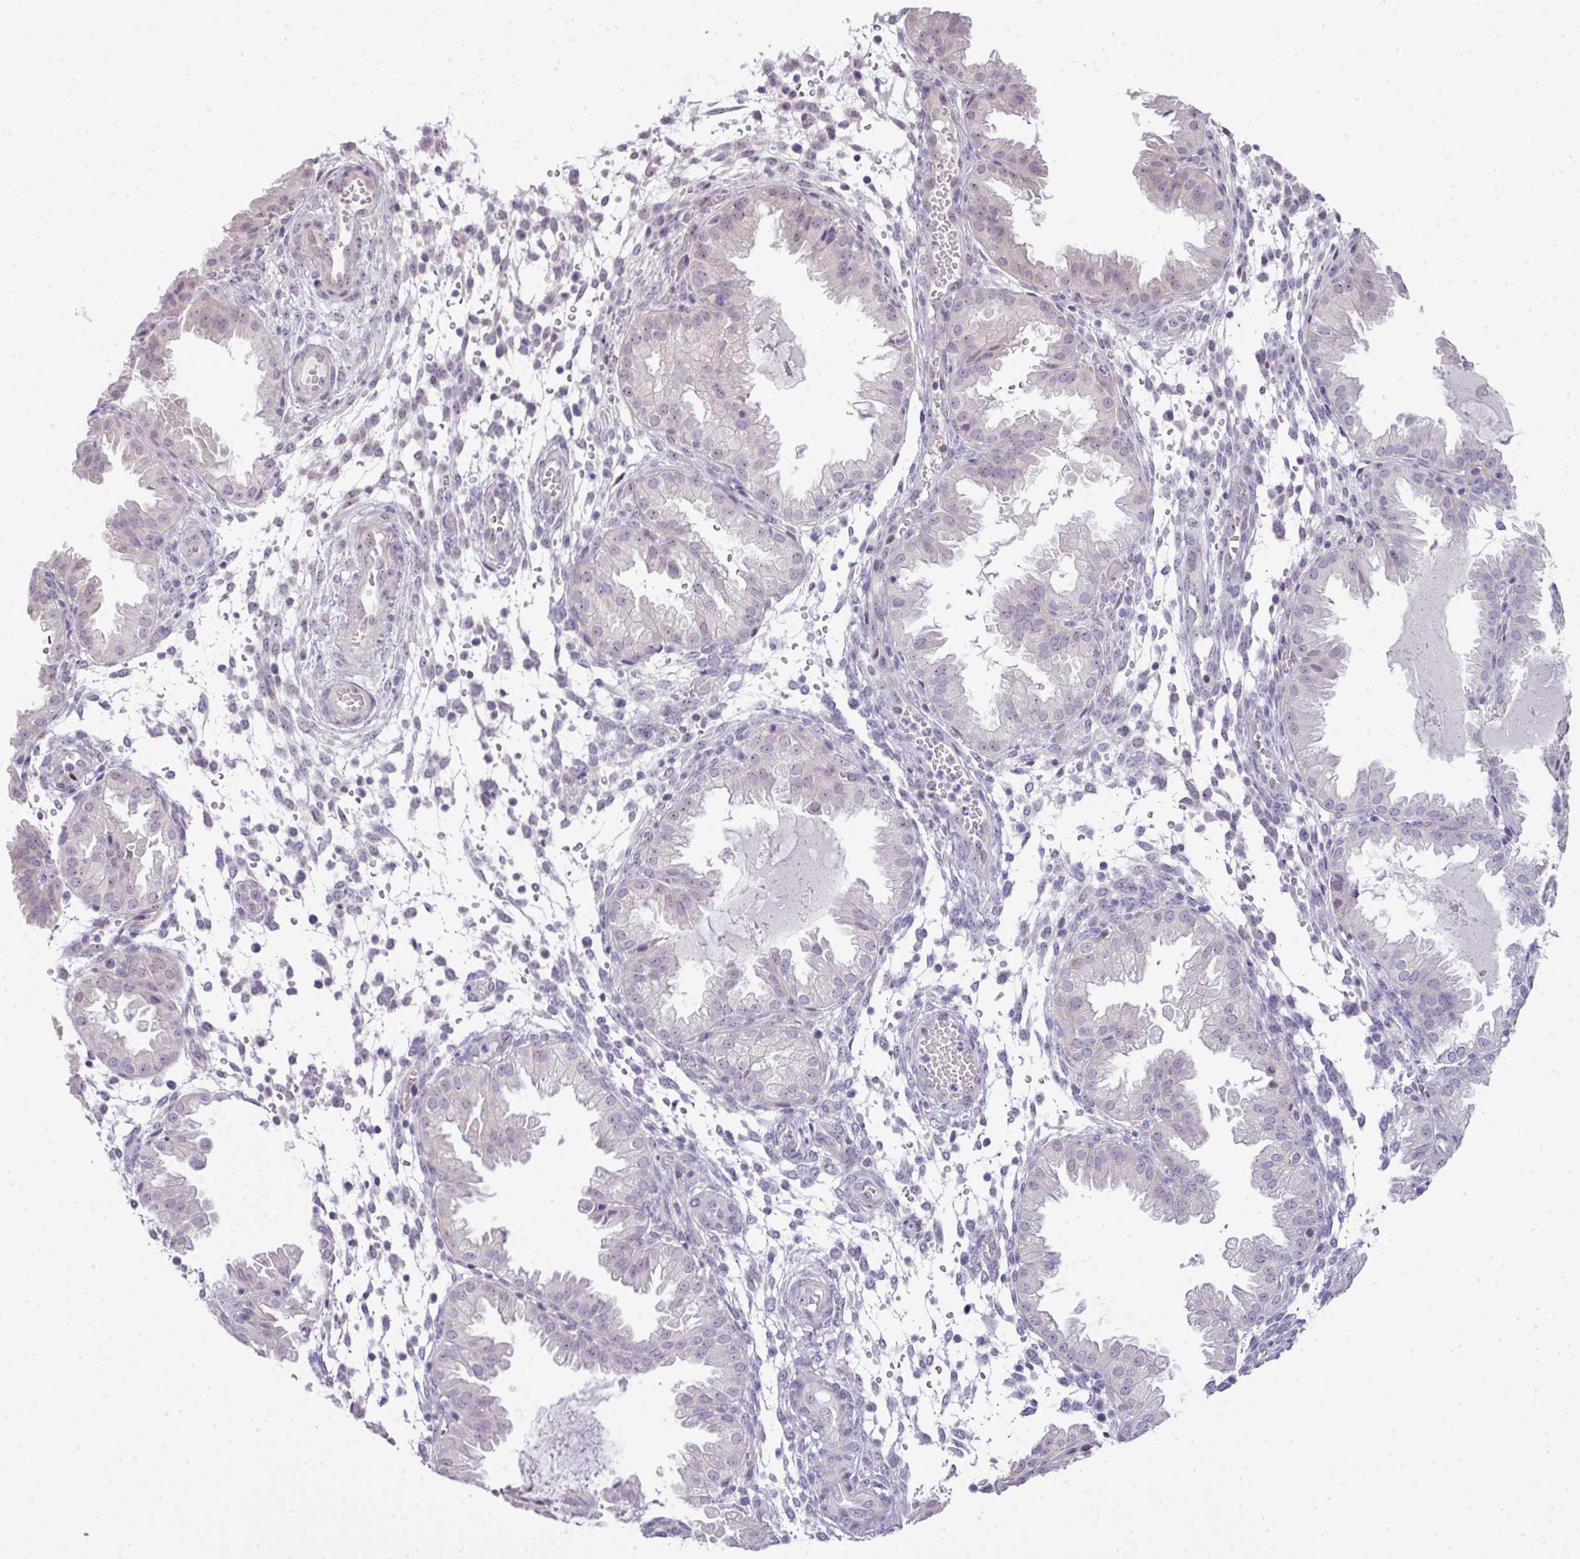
{"staining": {"intensity": "negative", "quantity": "none", "location": "none"}, "tissue": "endometrium", "cell_type": "Cells in endometrial stroma", "image_type": "normal", "snomed": [{"axis": "morphology", "description": "Normal tissue, NOS"}, {"axis": "topography", "description": "Endometrium"}], "caption": "High magnification brightfield microscopy of normal endometrium stained with DAB (3,3'-diaminobenzidine) (brown) and counterstained with hematoxylin (blue): cells in endometrial stroma show no significant positivity. (Brightfield microscopy of DAB IHC at high magnification).", "gene": "GCG", "patient": {"sex": "female", "age": 33}}